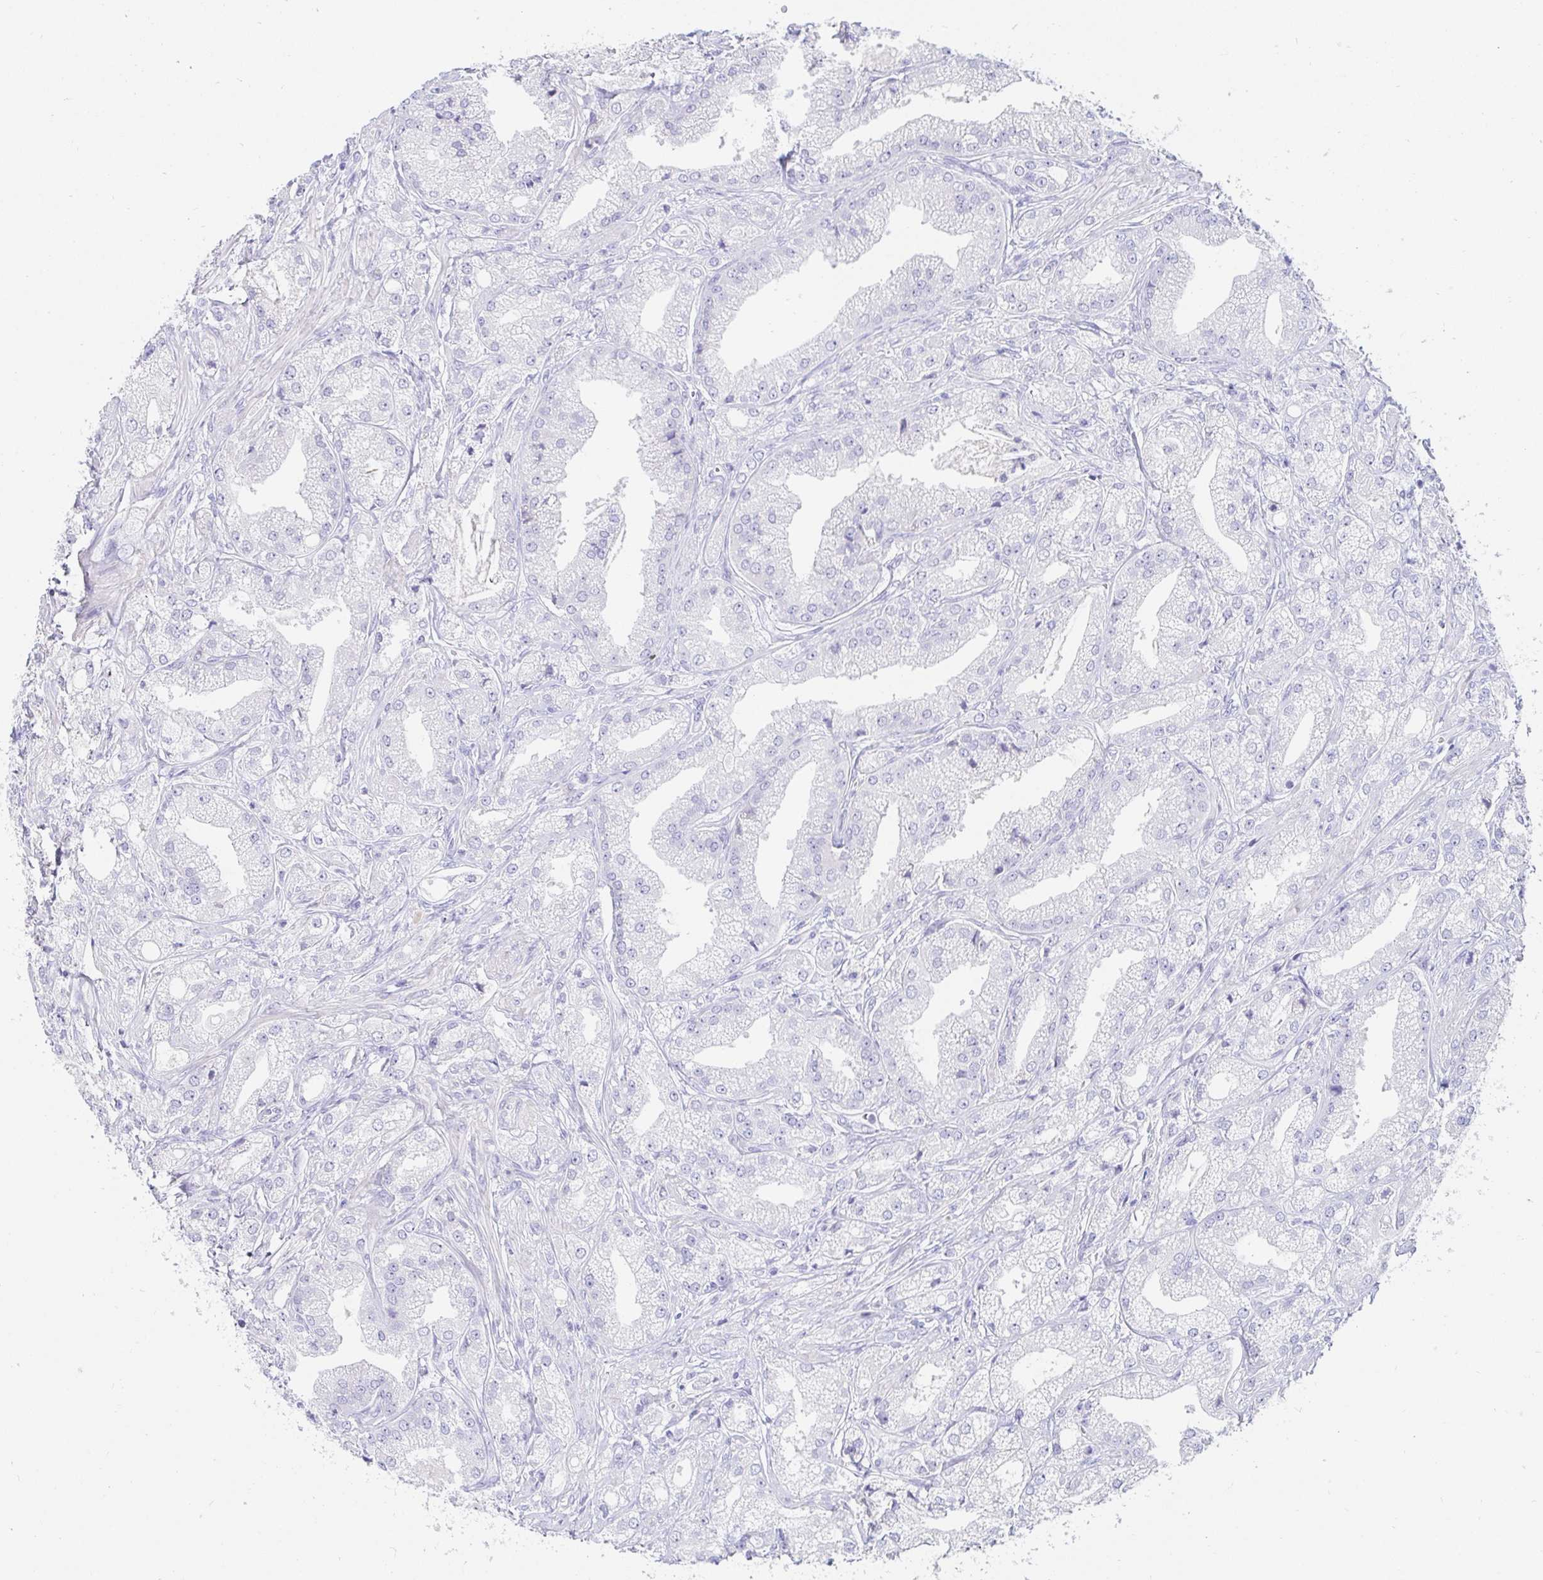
{"staining": {"intensity": "negative", "quantity": "none", "location": "none"}, "tissue": "prostate cancer", "cell_type": "Tumor cells", "image_type": "cancer", "snomed": [{"axis": "morphology", "description": "Adenocarcinoma, High grade"}, {"axis": "topography", "description": "Prostate"}], "caption": "Tumor cells show no significant positivity in high-grade adenocarcinoma (prostate).", "gene": "C4orf17", "patient": {"sex": "male", "age": 61}}